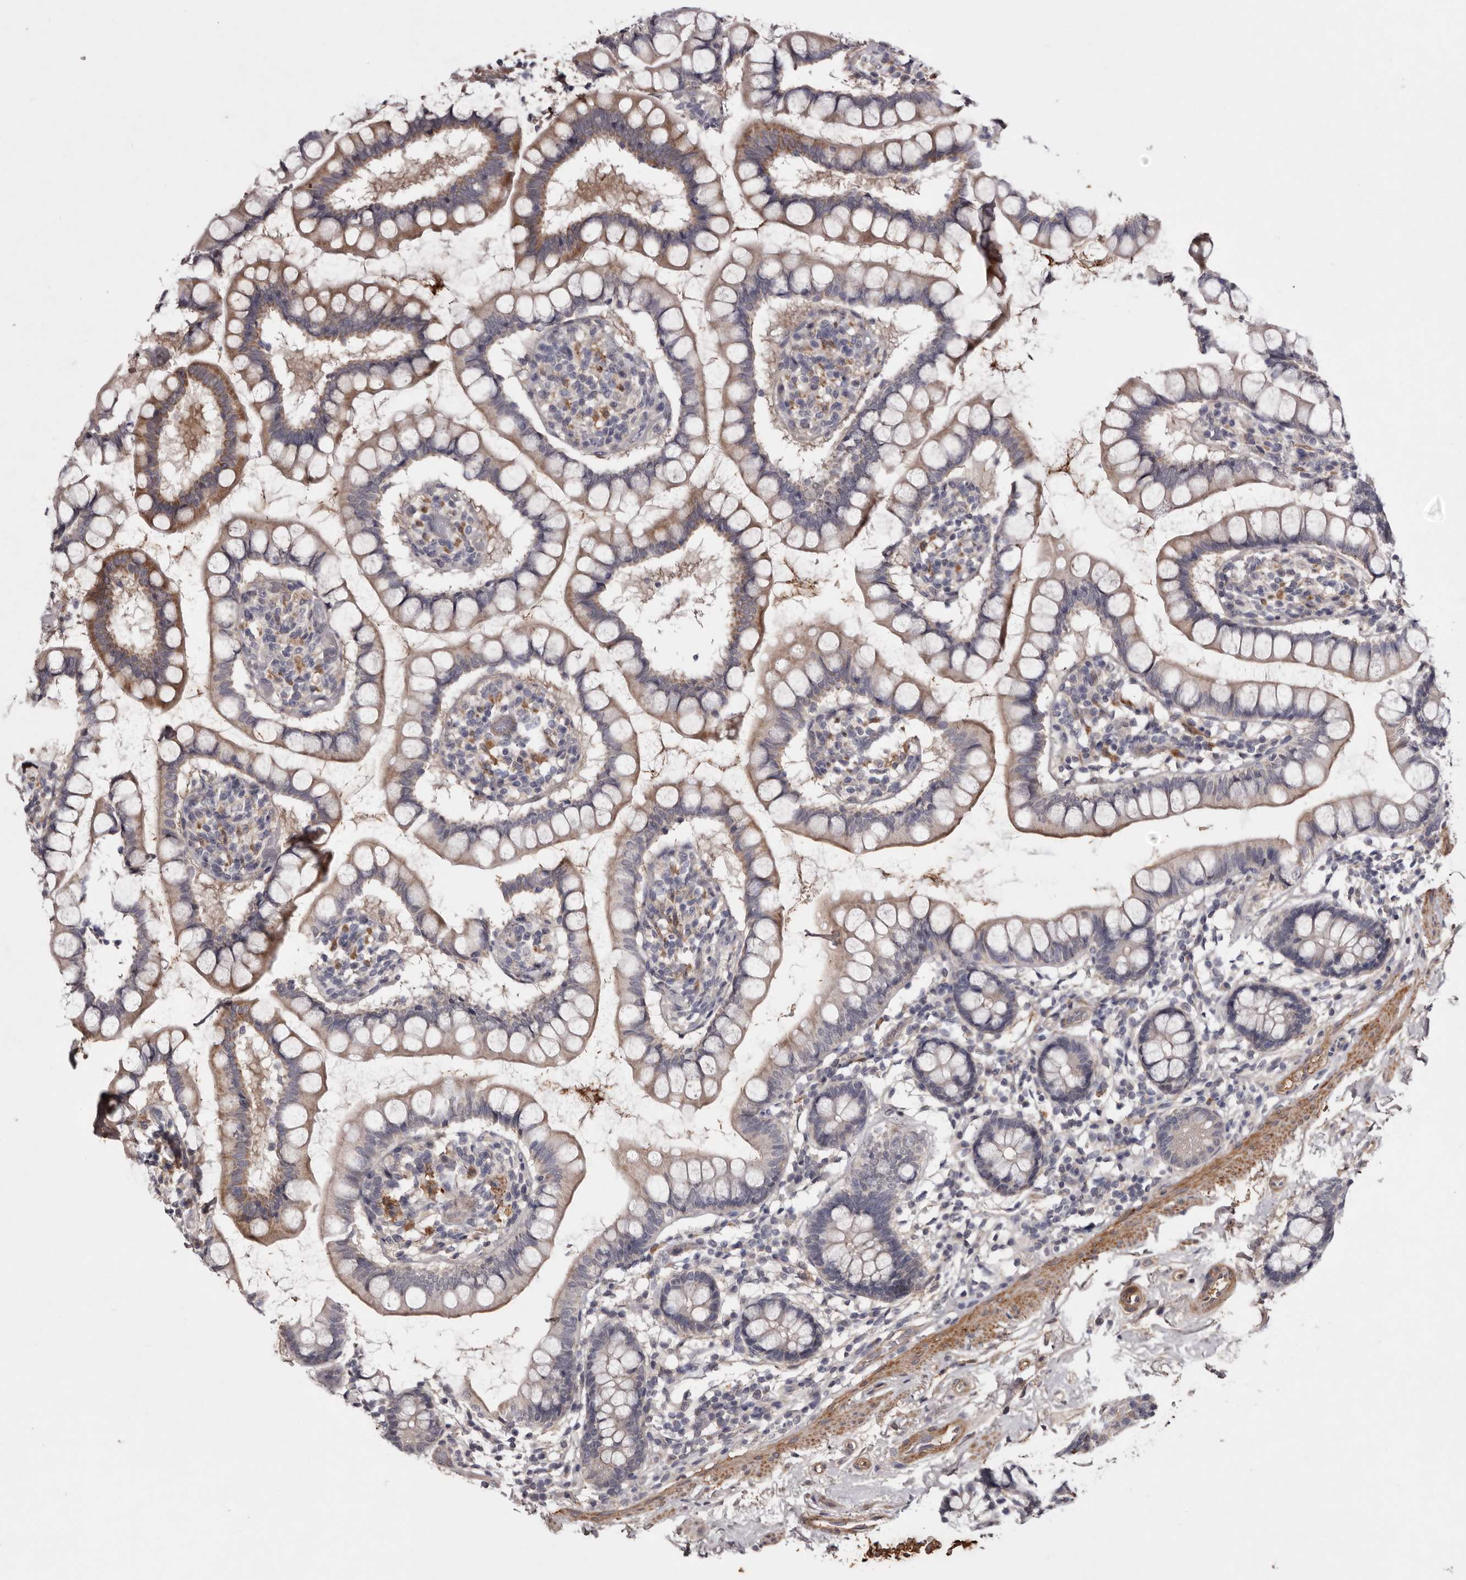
{"staining": {"intensity": "moderate", "quantity": "25%-75%", "location": "cytoplasmic/membranous"}, "tissue": "small intestine", "cell_type": "Glandular cells", "image_type": "normal", "snomed": [{"axis": "morphology", "description": "Normal tissue, NOS"}, {"axis": "topography", "description": "Small intestine"}], "caption": "This is a photomicrograph of IHC staining of unremarkable small intestine, which shows moderate positivity in the cytoplasmic/membranous of glandular cells.", "gene": "CYP1B1", "patient": {"sex": "female", "age": 84}}